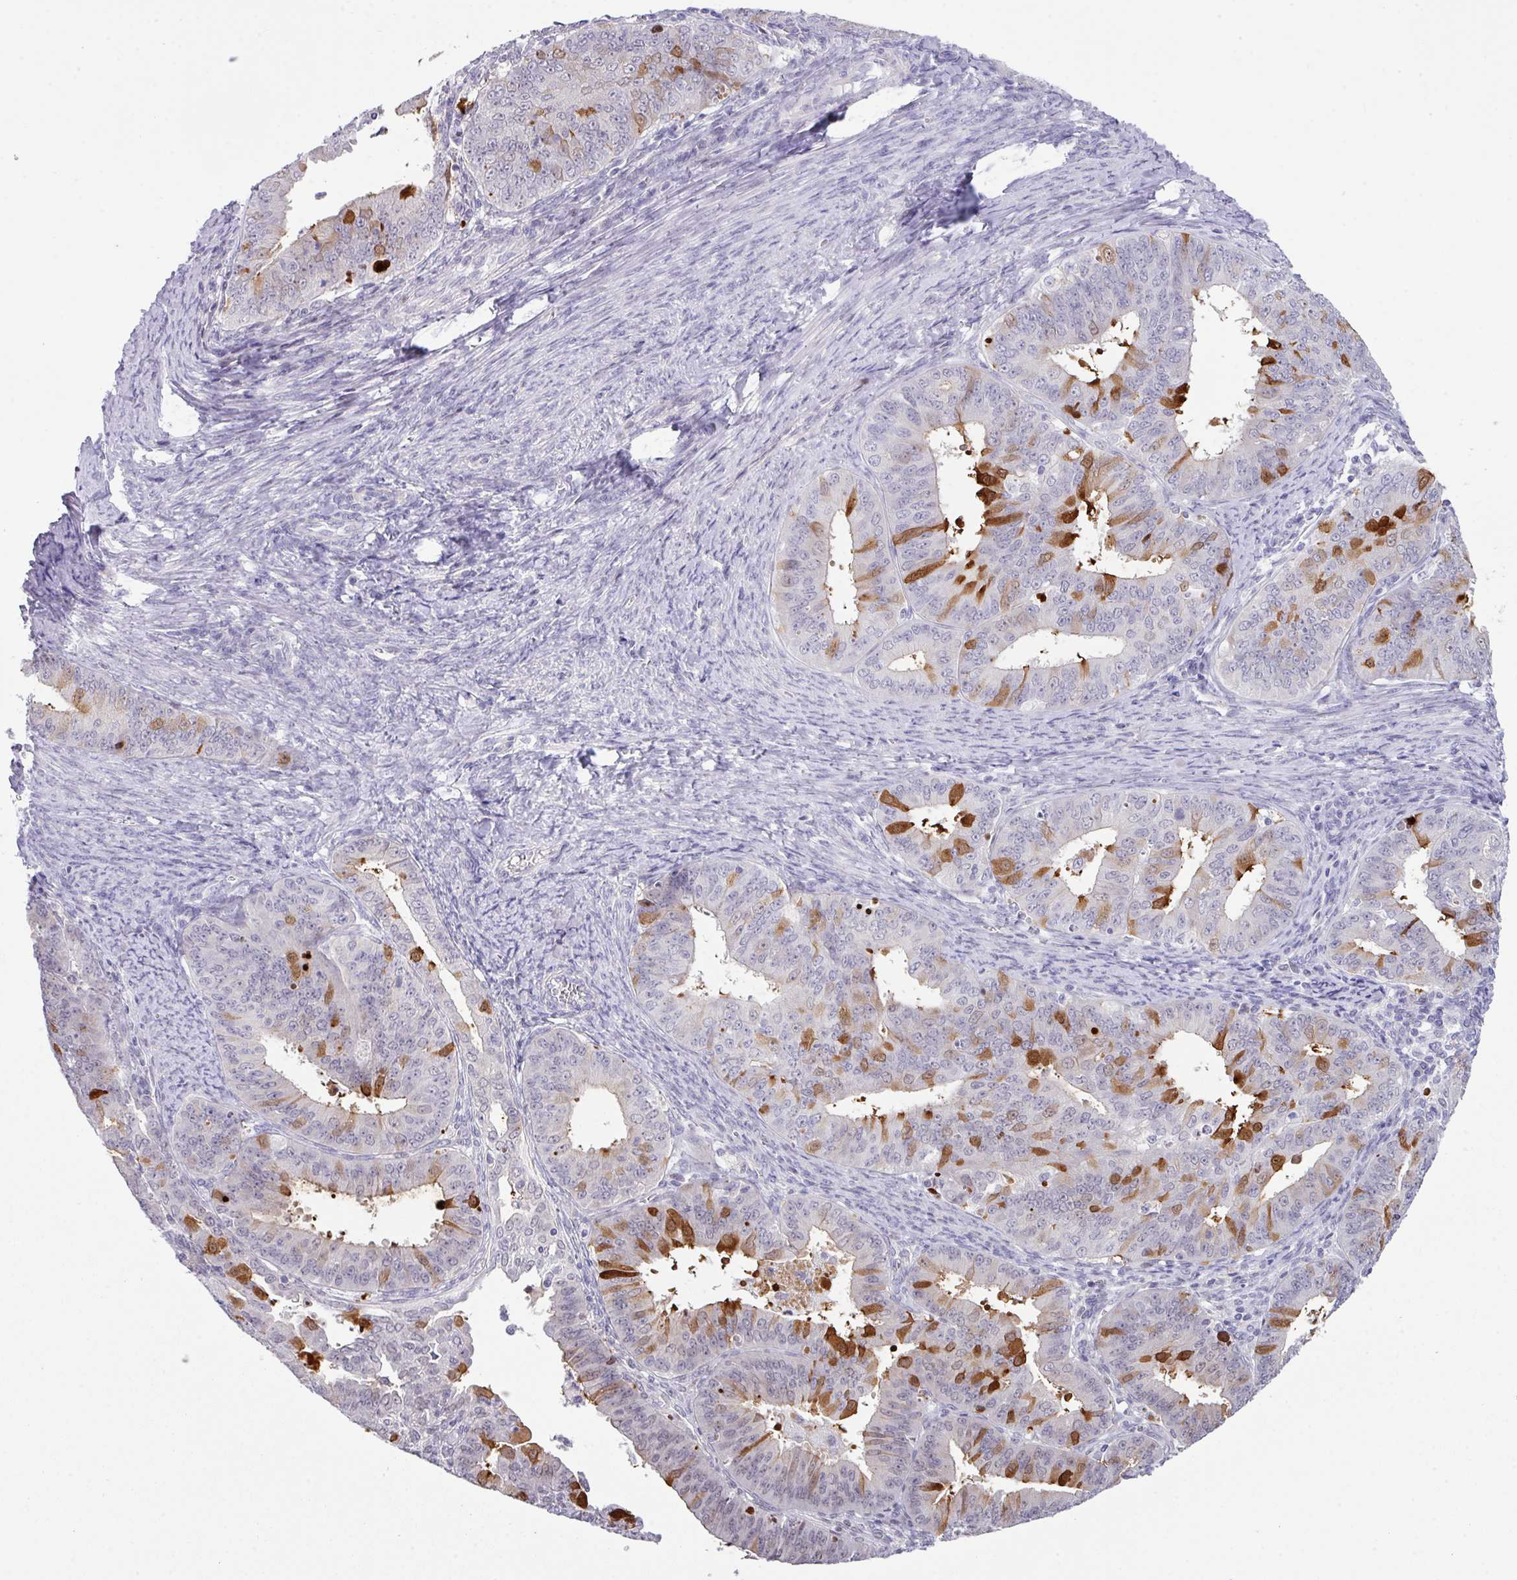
{"staining": {"intensity": "strong", "quantity": "25%-75%", "location": "cytoplasmic/membranous"}, "tissue": "endometrial cancer", "cell_type": "Tumor cells", "image_type": "cancer", "snomed": [{"axis": "morphology", "description": "Adenocarcinoma, NOS"}, {"axis": "topography", "description": "Endometrium"}], "caption": "Immunohistochemical staining of human endometrial cancer reveals strong cytoplasmic/membranous protein staining in approximately 25%-75% of tumor cells.", "gene": "ANKRD13B", "patient": {"sex": "female", "age": 73}}